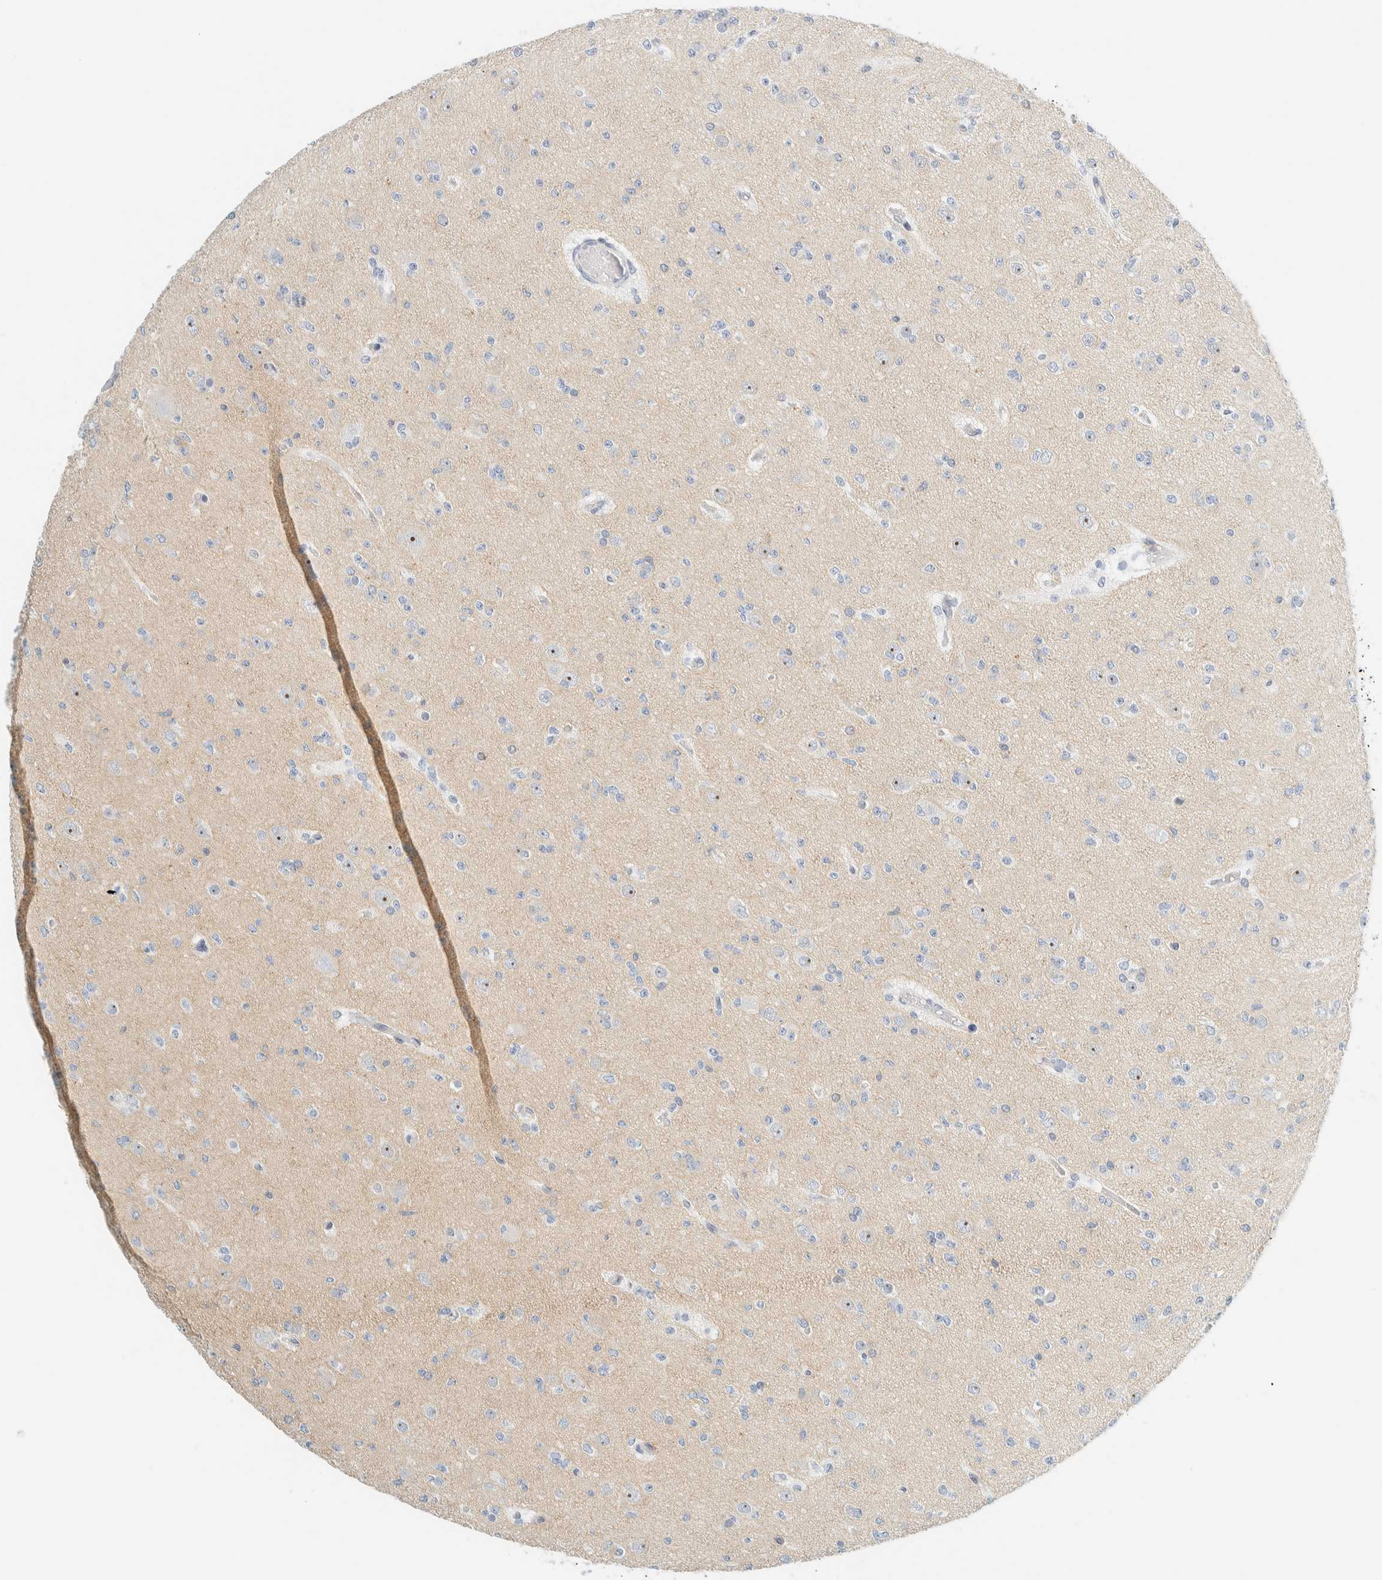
{"staining": {"intensity": "negative", "quantity": "none", "location": "none"}, "tissue": "glioma", "cell_type": "Tumor cells", "image_type": "cancer", "snomed": [{"axis": "morphology", "description": "Glioma, malignant, Low grade"}, {"axis": "topography", "description": "Brain"}], "caption": "Immunohistochemistry of malignant glioma (low-grade) displays no expression in tumor cells. Brightfield microscopy of immunohistochemistry (IHC) stained with DAB (brown) and hematoxylin (blue), captured at high magnification.", "gene": "NDE1", "patient": {"sex": "female", "age": 22}}